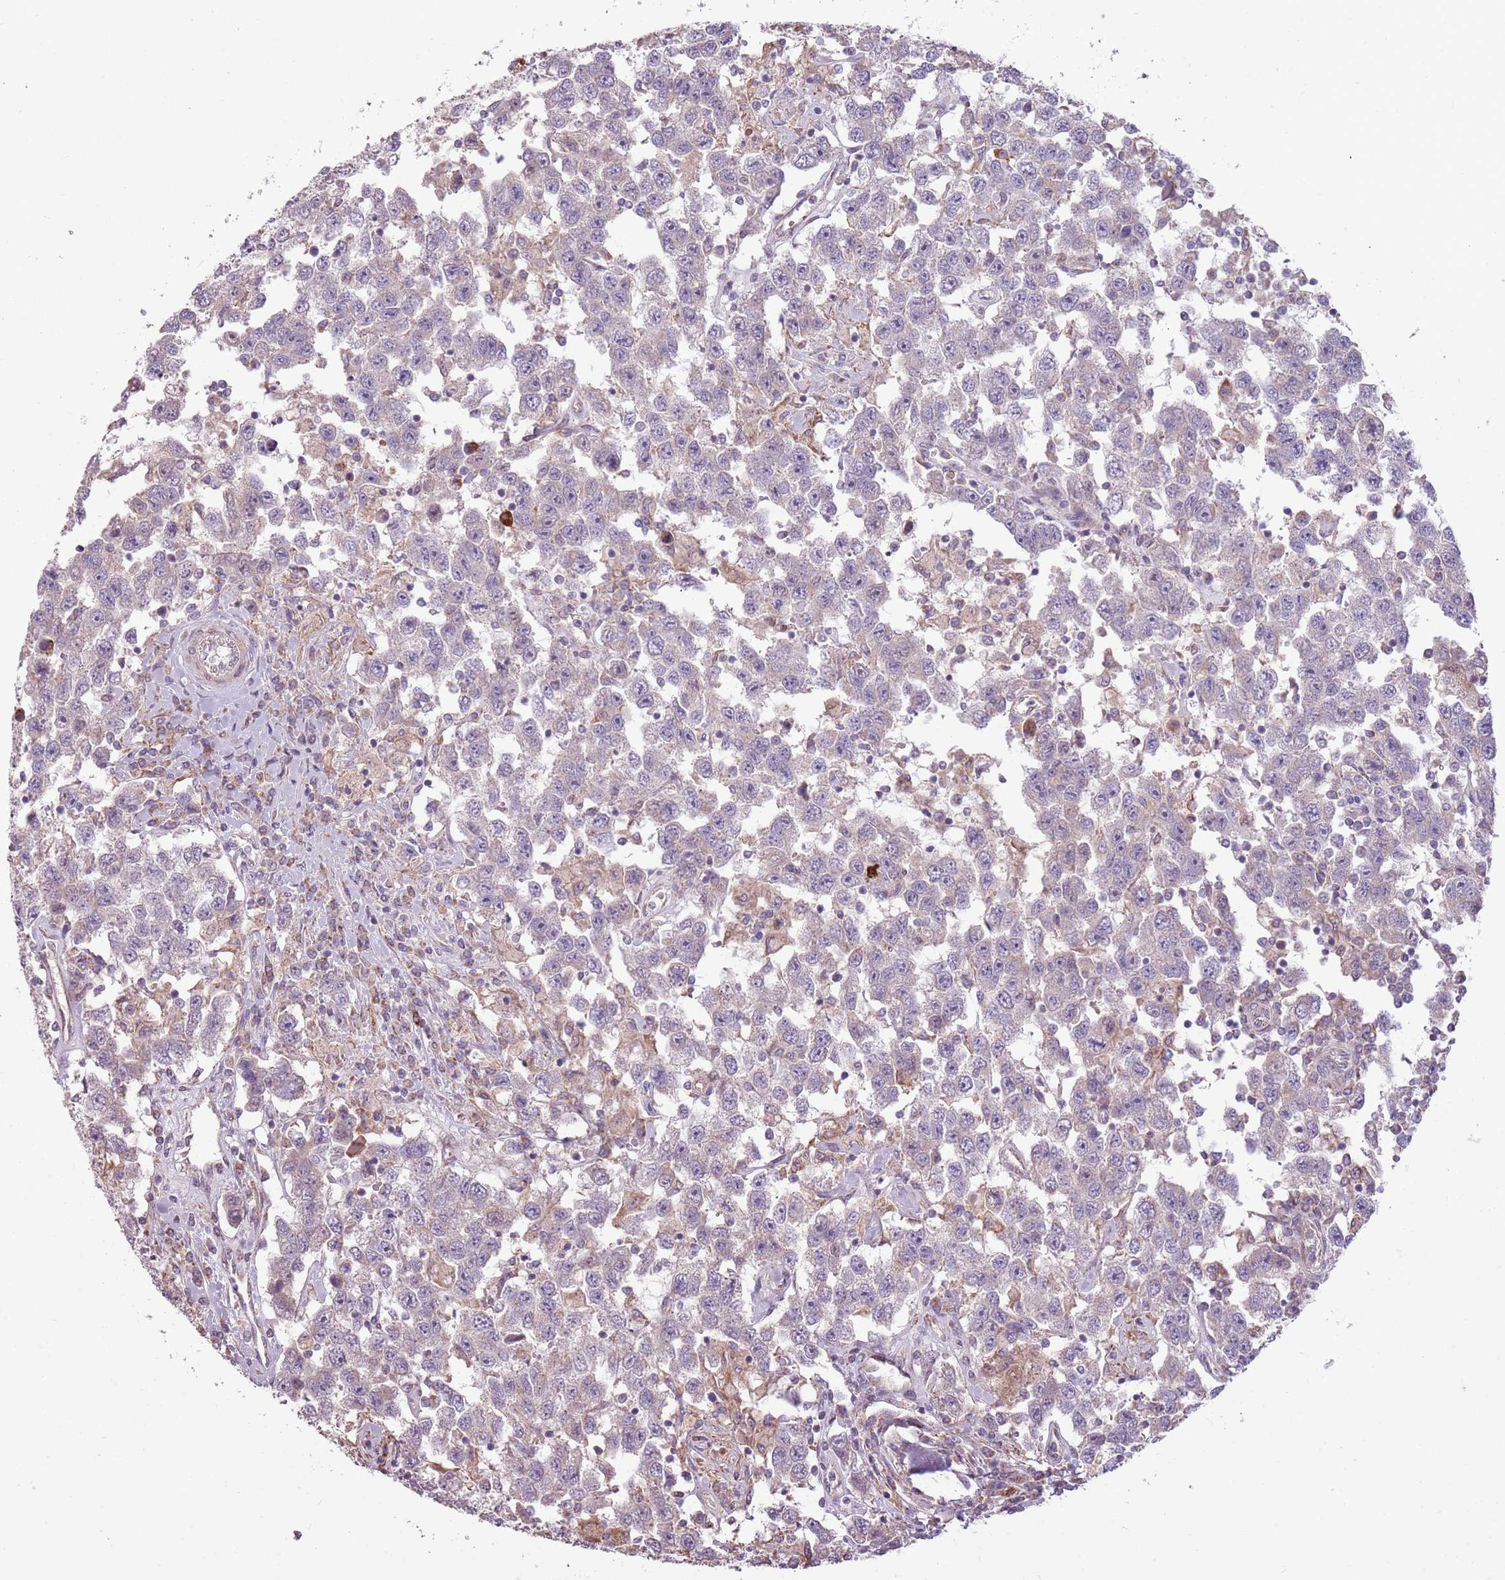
{"staining": {"intensity": "negative", "quantity": "none", "location": "none"}, "tissue": "testis cancer", "cell_type": "Tumor cells", "image_type": "cancer", "snomed": [{"axis": "morphology", "description": "Seminoma, NOS"}, {"axis": "topography", "description": "Testis"}], "caption": "Immunohistochemical staining of human seminoma (testis) demonstrates no significant positivity in tumor cells.", "gene": "ZNF530", "patient": {"sex": "male", "age": 41}}